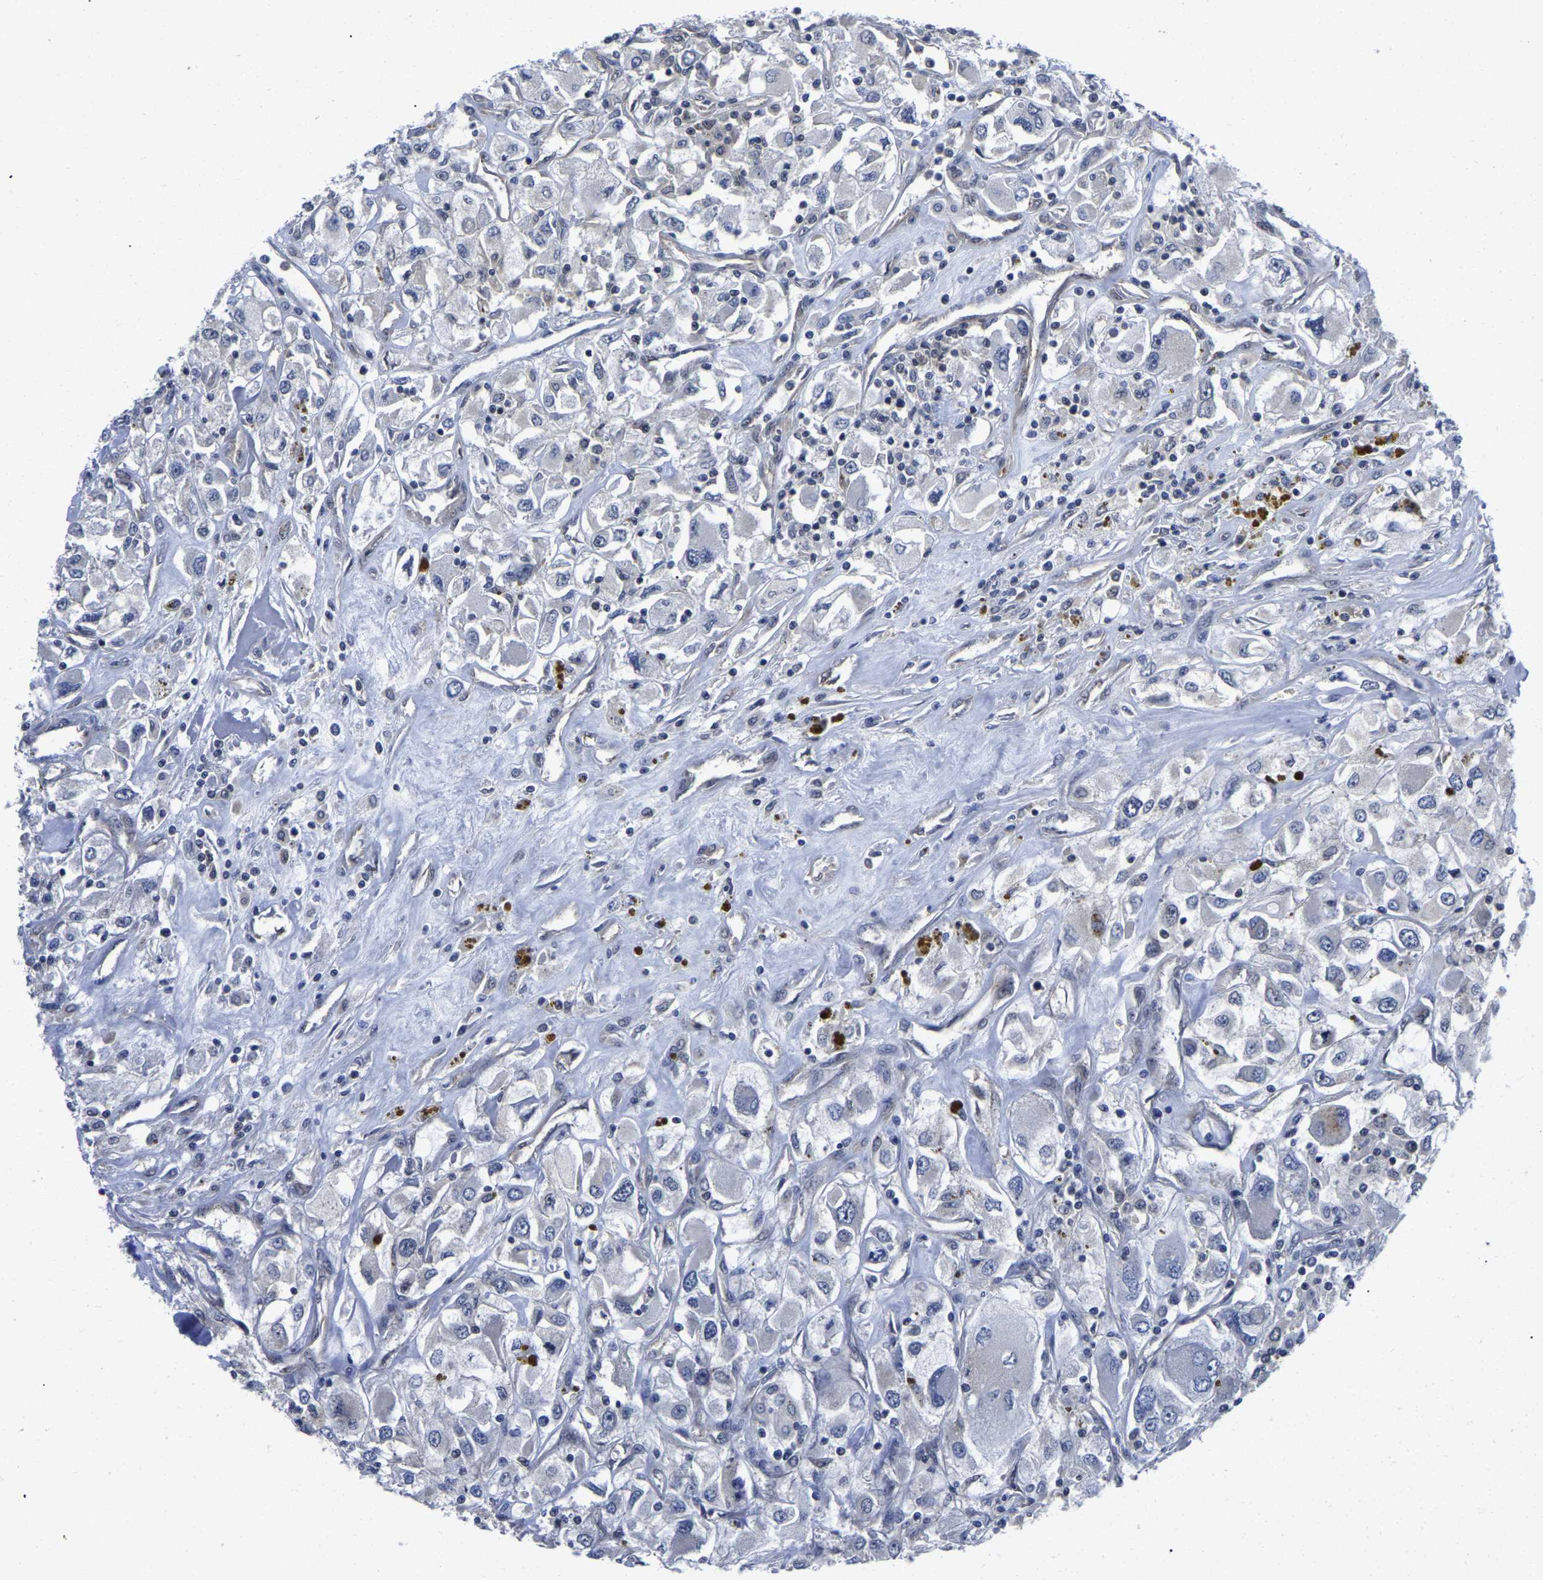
{"staining": {"intensity": "negative", "quantity": "none", "location": "none"}, "tissue": "renal cancer", "cell_type": "Tumor cells", "image_type": "cancer", "snomed": [{"axis": "morphology", "description": "Adenocarcinoma, NOS"}, {"axis": "topography", "description": "Kidney"}], "caption": "Tumor cells are negative for brown protein staining in renal cancer (adenocarcinoma).", "gene": "MCOLN2", "patient": {"sex": "female", "age": 52}}